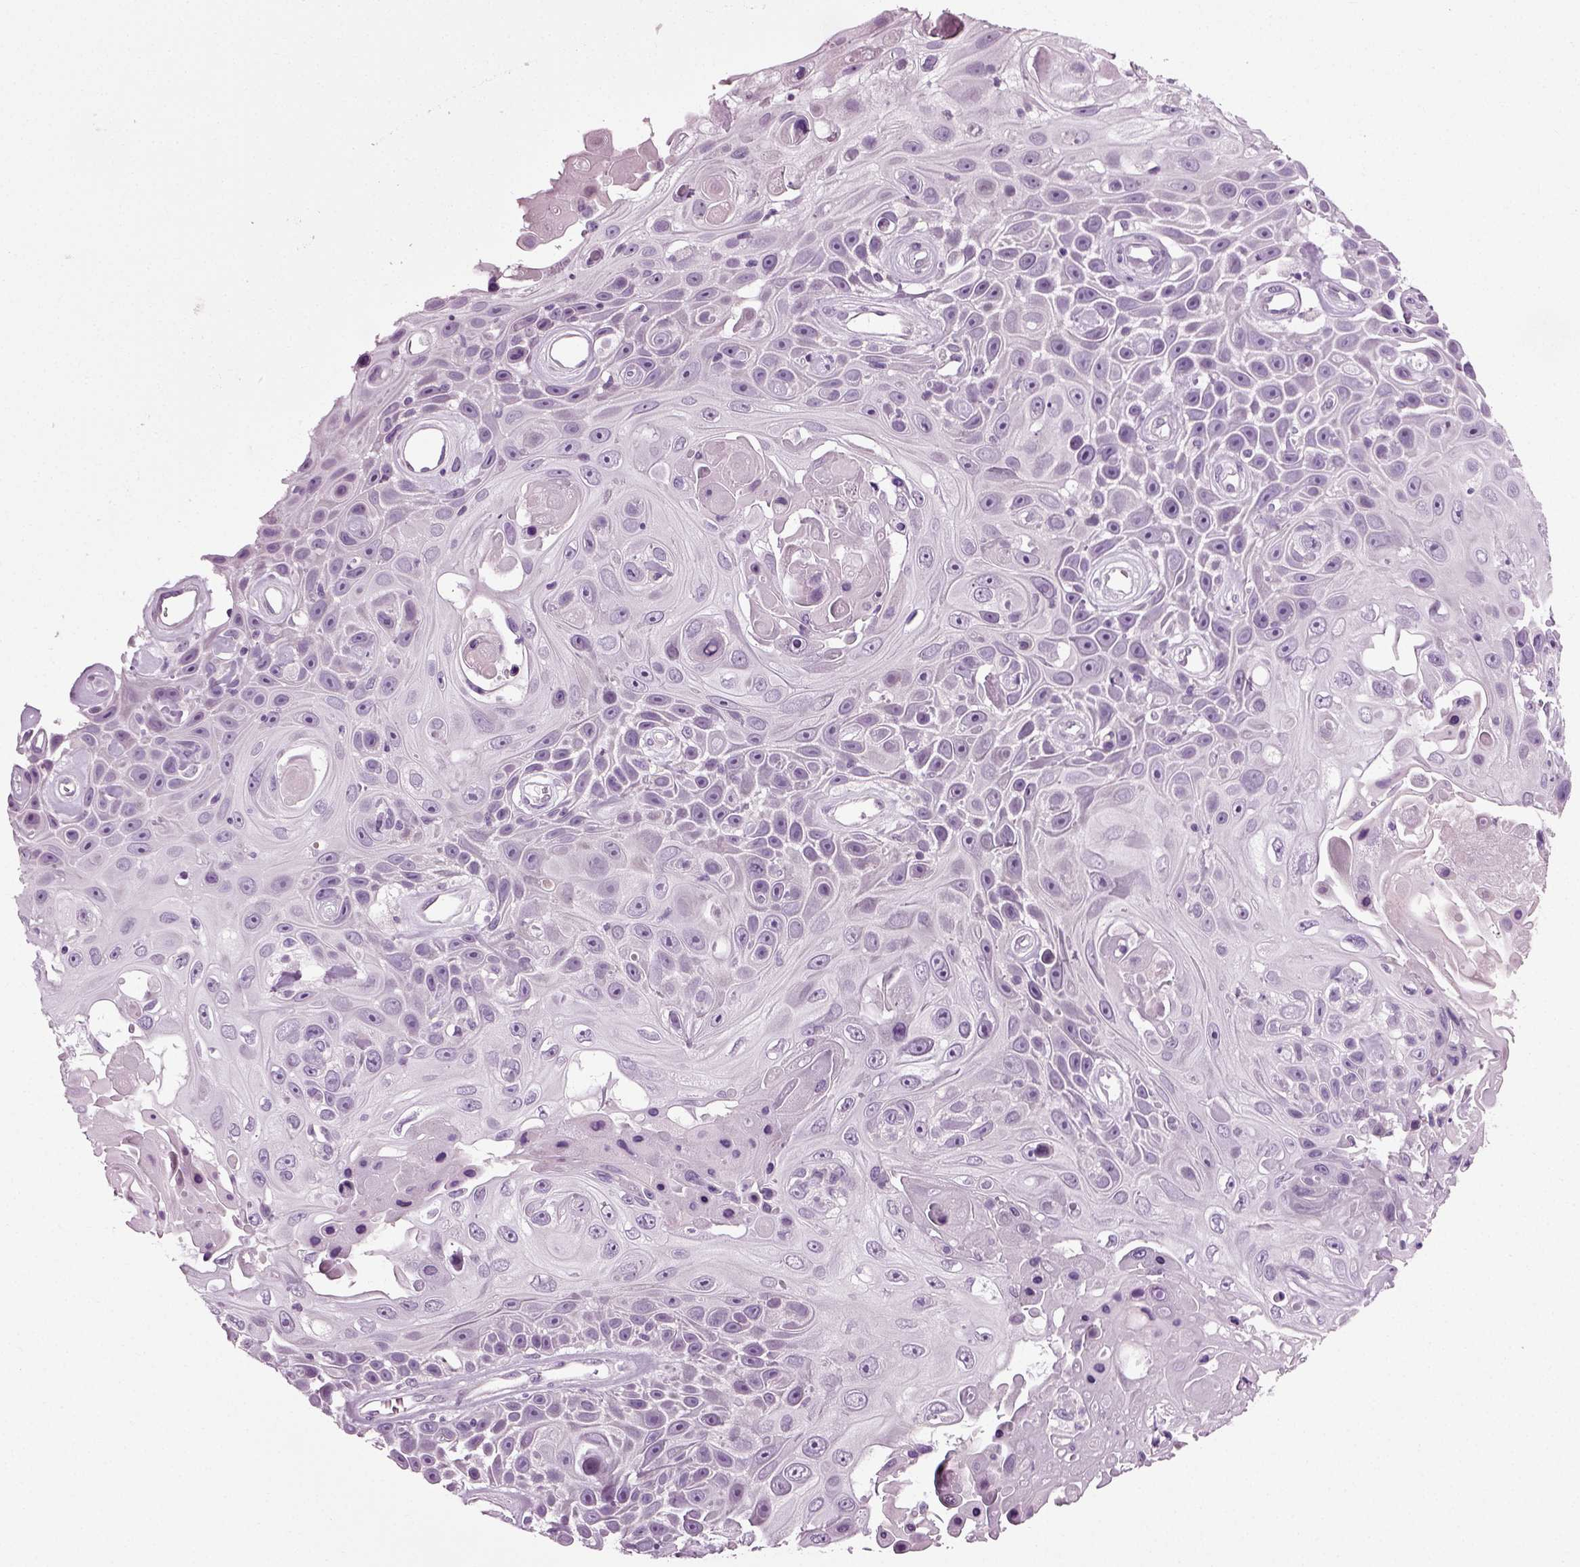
{"staining": {"intensity": "negative", "quantity": "none", "location": "none"}, "tissue": "skin cancer", "cell_type": "Tumor cells", "image_type": "cancer", "snomed": [{"axis": "morphology", "description": "Squamous cell carcinoma, NOS"}, {"axis": "topography", "description": "Skin"}], "caption": "This image is of skin cancer stained with IHC to label a protein in brown with the nuclei are counter-stained blue. There is no staining in tumor cells.", "gene": "SCG5", "patient": {"sex": "male", "age": 82}}